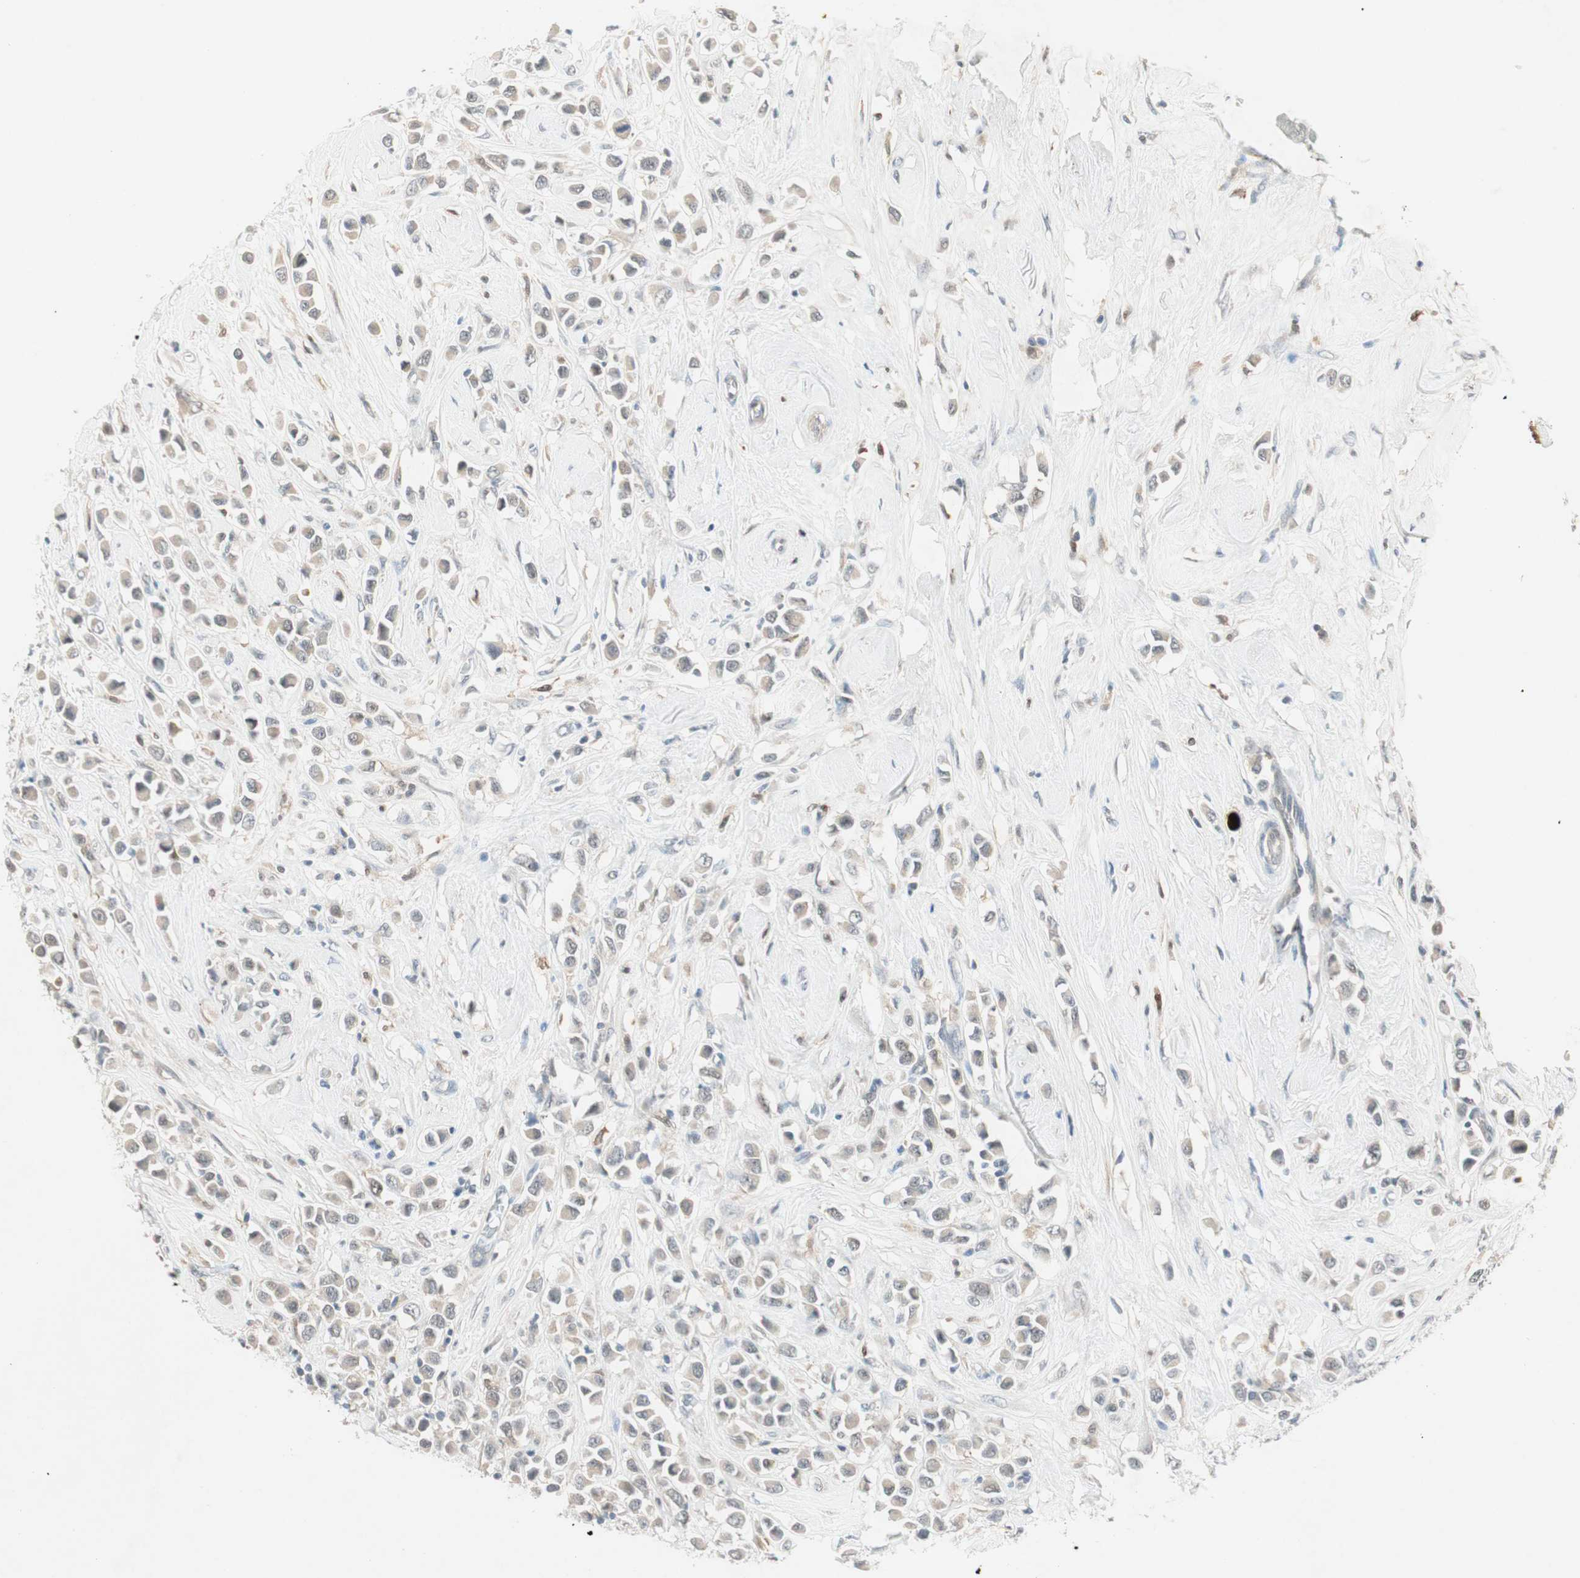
{"staining": {"intensity": "weak", "quantity": "25%-75%", "location": "cytoplasmic/membranous"}, "tissue": "breast cancer", "cell_type": "Tumor cells", "image_type": "cancer", "snomed": [{"axis": "morphology", "description": "Duct carcinoma"}, {"axis": "topography", "description": "Breast"}], "caption": "Protein staining demonstrates weak cytoplasmic/membranous positivity in about 25%-75% of tumor cells in breast cancer (invasive ductal carcinoma). (brown staining indicates protein expression, while blue staining denotes nuclei).", "gene": "RTL6", "patient": {"sex": "female", "age": 61}}